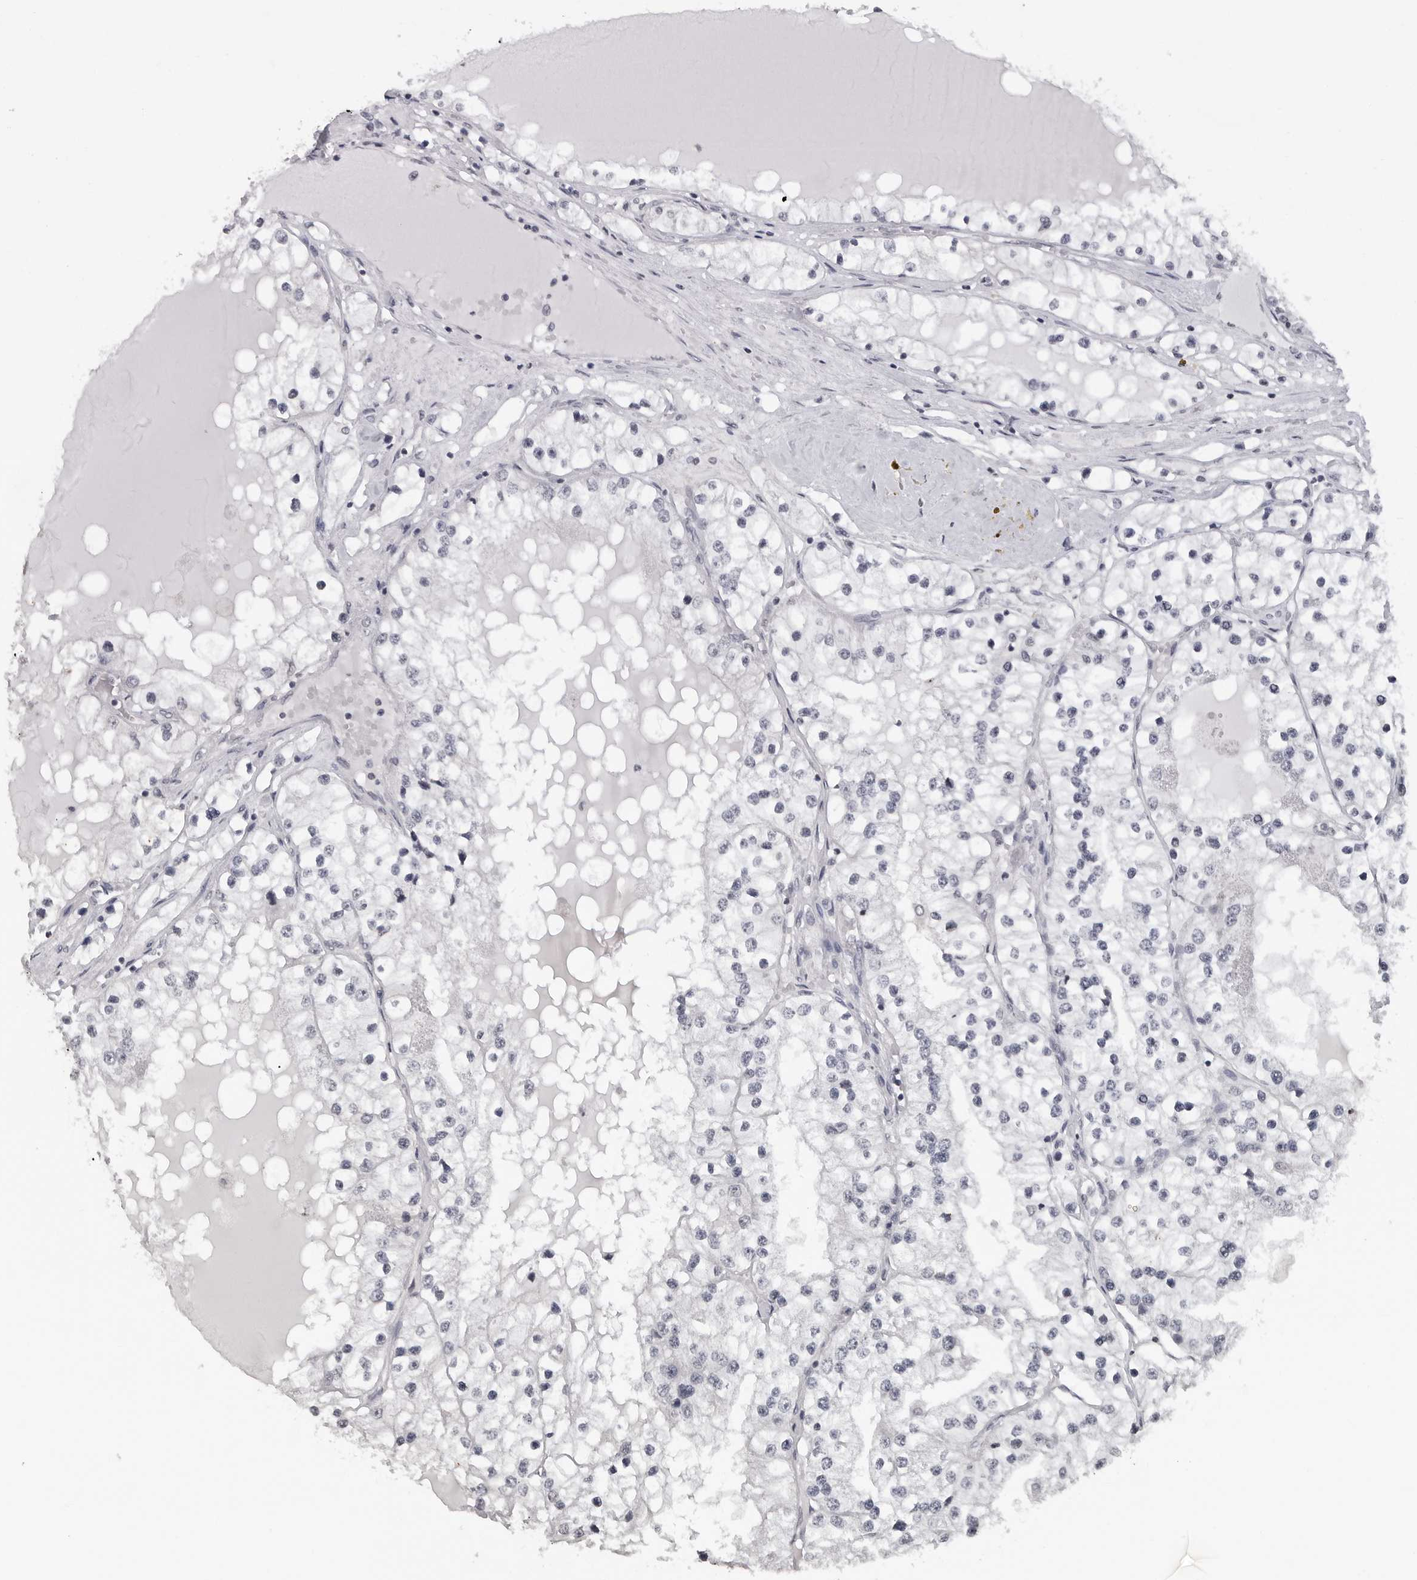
{"staining": {"intensity": "negative", "quantity": "none", "location": "none"}, "tissue": "renal cancer", "cell_type": "Tumor cells", "image_type": "cancer", "snomed": [{"axis": "morphology", "description": "Adenocarcinoma, NOS"}, {"axis": "topography", "description": "Kidney"}], "caption": "Immunohistochemical staining of human renal cancer shows no significant positivity in tumor cells.", "gene": "DDX54", "patient": {"sex": "male", "age": 68}}